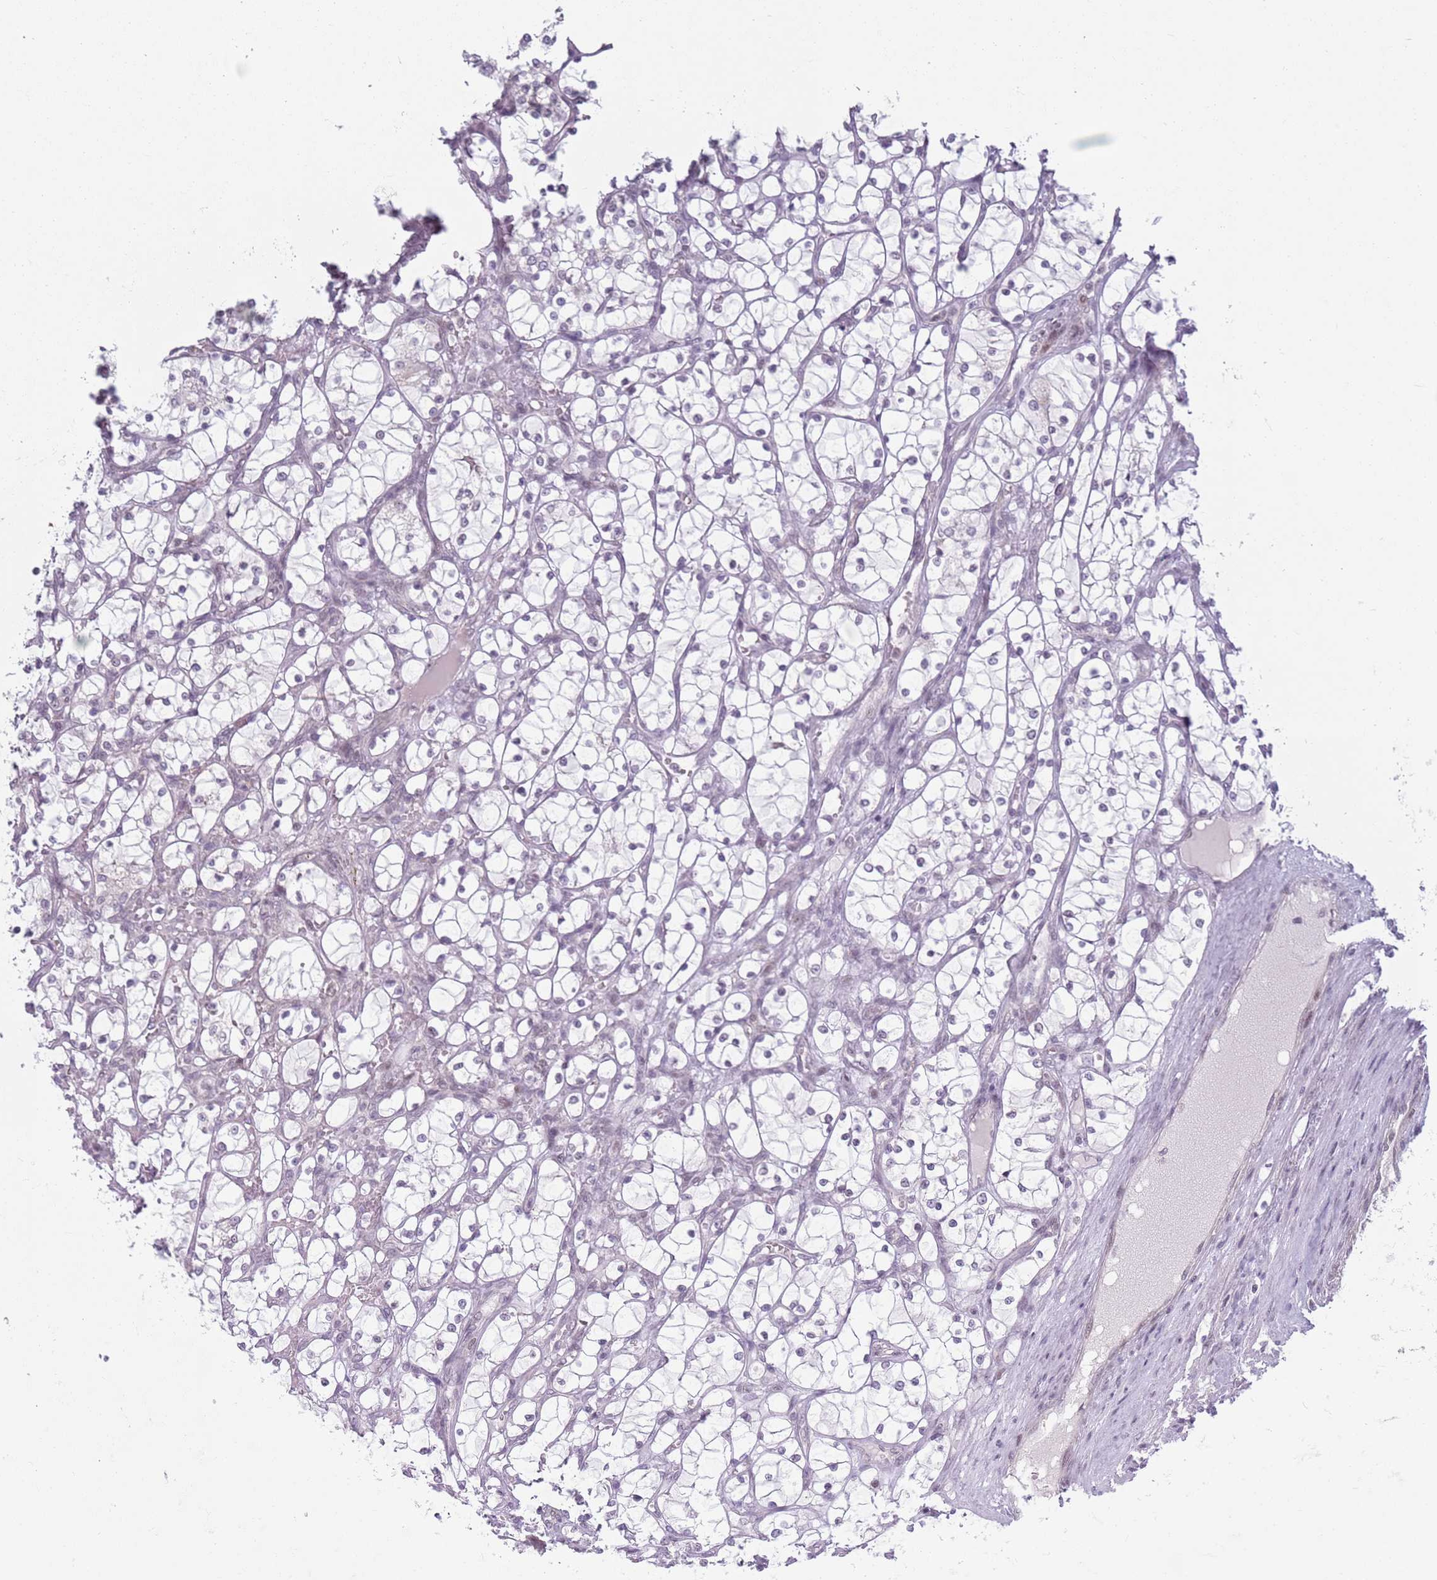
{"staining": {"intensity": "negative", "quantity": "none", "location": "none"}, "tissue": "renal cancer", "cell_type": "Tumor cells", "image_type": "cancer", "snomed": [{"axis": "morphology", "description": "Adenocarcinoma, NOS"}, {"axis": "topography", "description": "Kidney"}], "caption": "High magnification brightfield microscopy of adenocarcinoma (renal) stained with DAB (3,3'-diaminobenzidine) (brown) and counterstained with hematoxylin (blue): tumor cells show no significant staining.", "gene": "MRPL34", "patient": {"sex": "female", "age": 69}}